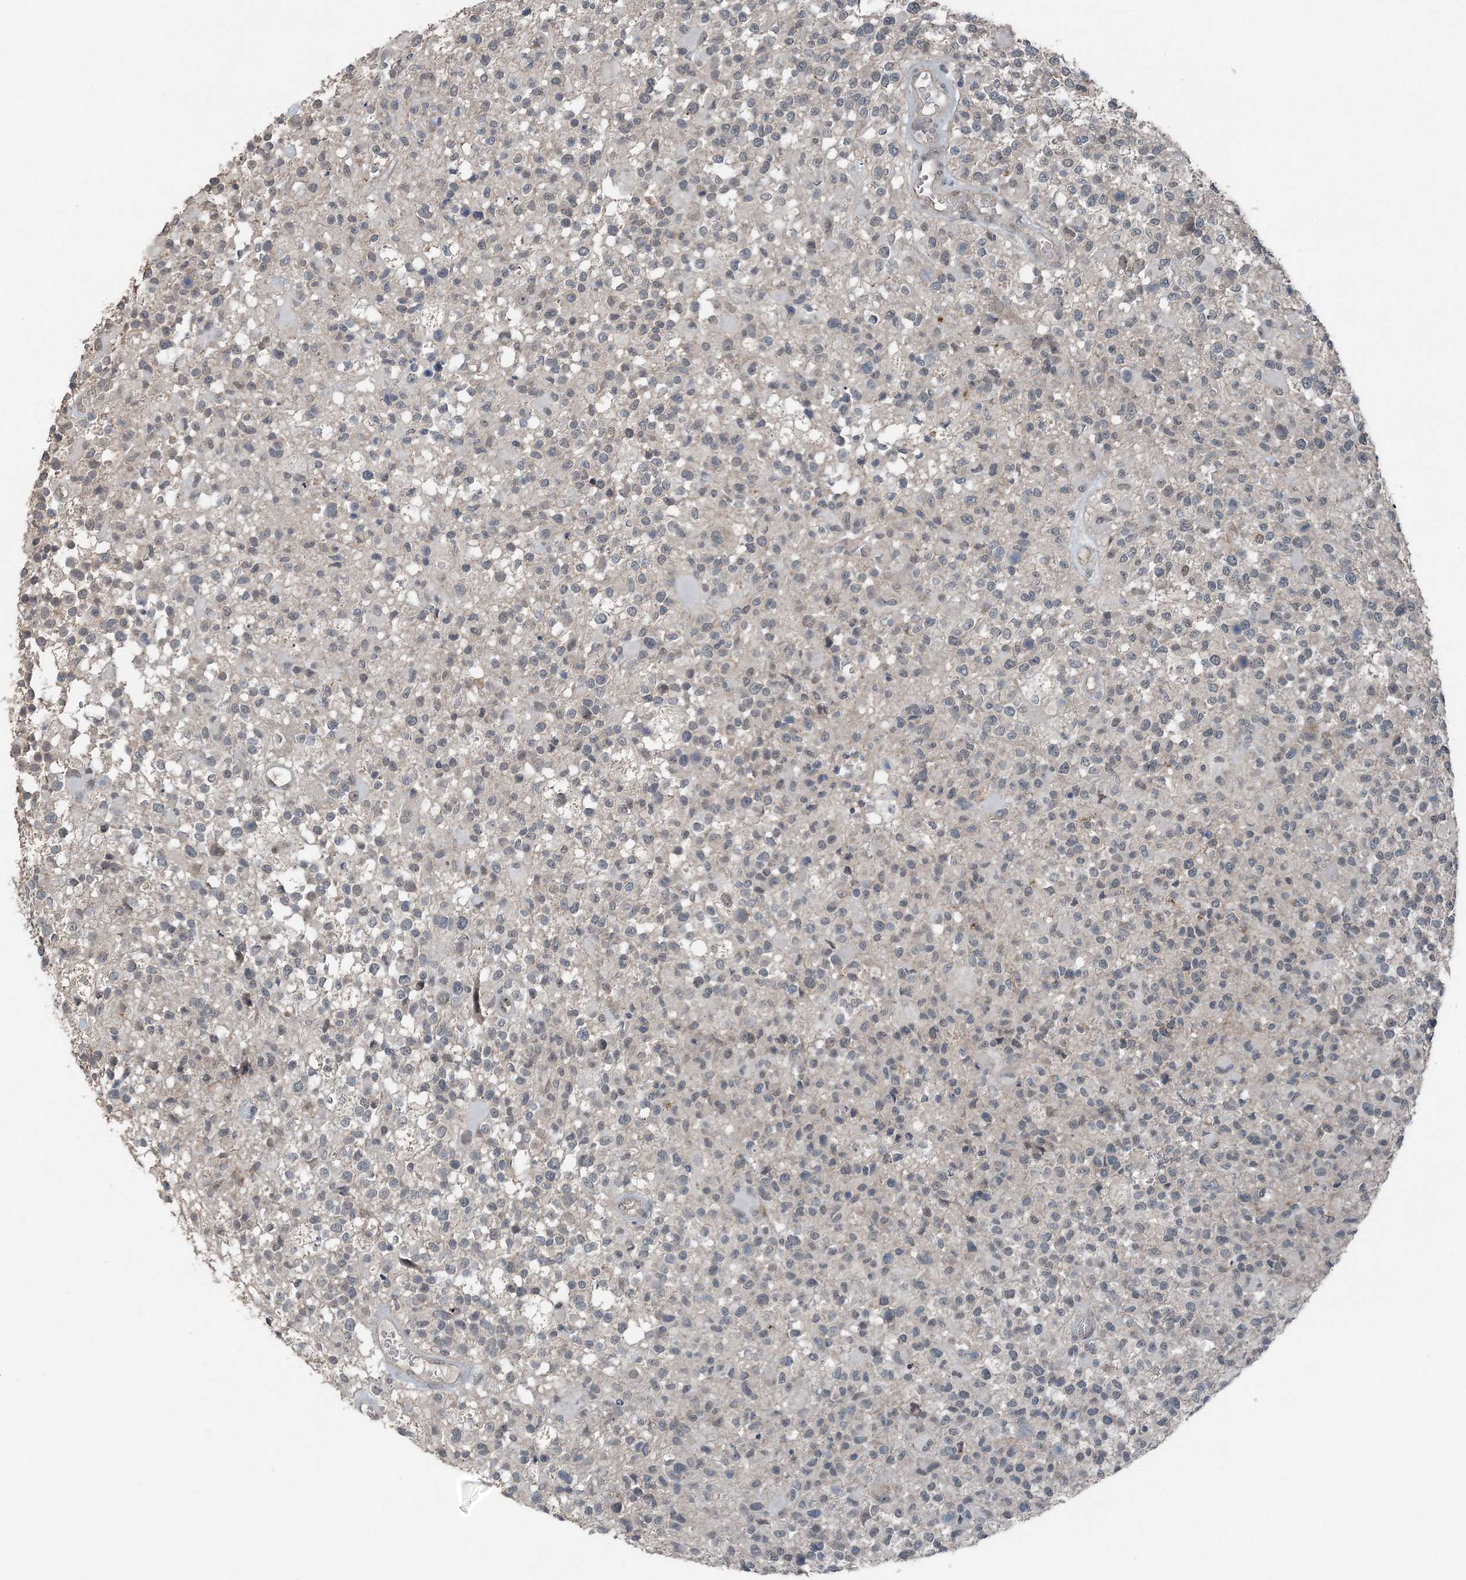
{"staining": {"intensity": "negative", "quantity": "none", "location": "none"}, "tissue": "glioma", "cell_type": "Tumor cells", "image_type": "cancer", "snomed": [{"axis": "morphology", "description": "Glioma, malignant, High grade"}, {"axis": "morphology", "description": "Glioblastoma, NOS"}, {"axis": "topography", "description": "Brain"}], "caption": "An immunohistochemistry (IHC) histopathology image of malignant high-grade glioma is shown. There is no staining in tumor cells of malignant high-grade glioma.", "gene": "VSIG2", "patient": {"sex": "male", "age": 60}}